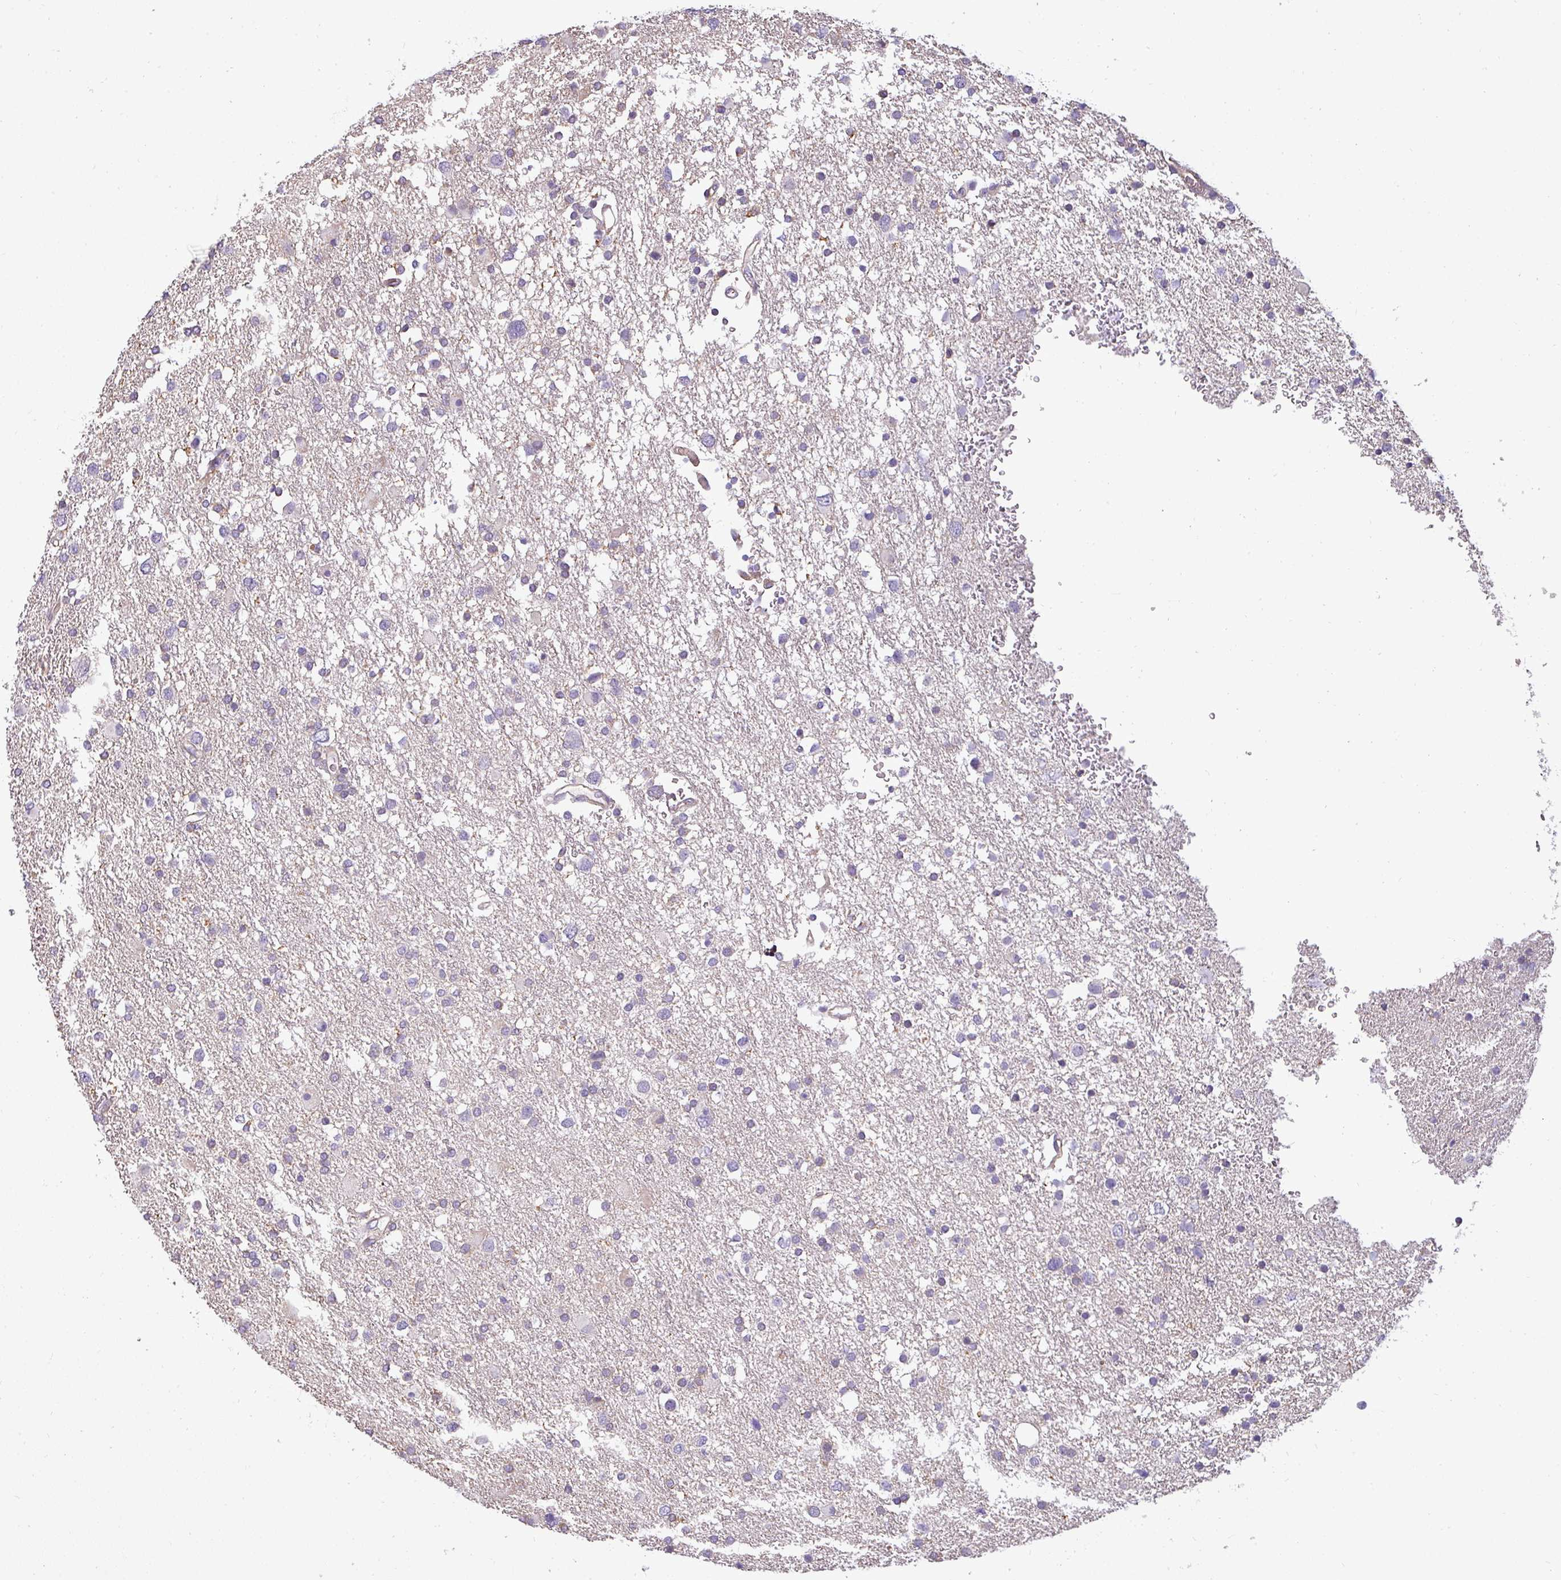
{"staining": {"intensity": "negative", "quantity": "none", "location": "none"}, "tissue": "glioma", "cell_type": "Tumor cells", "image_type": "cancer", "snomed": [{"axis": "morphology", "description": "Glioma, malignant, Low grade"}, {"axis": "topography", "description": "Brain"}], "caption": "Tumor cells are negative for protein expression in human glioma.", "gene": "ZNF835", "patient": {"sex": "female", "age": 32}}